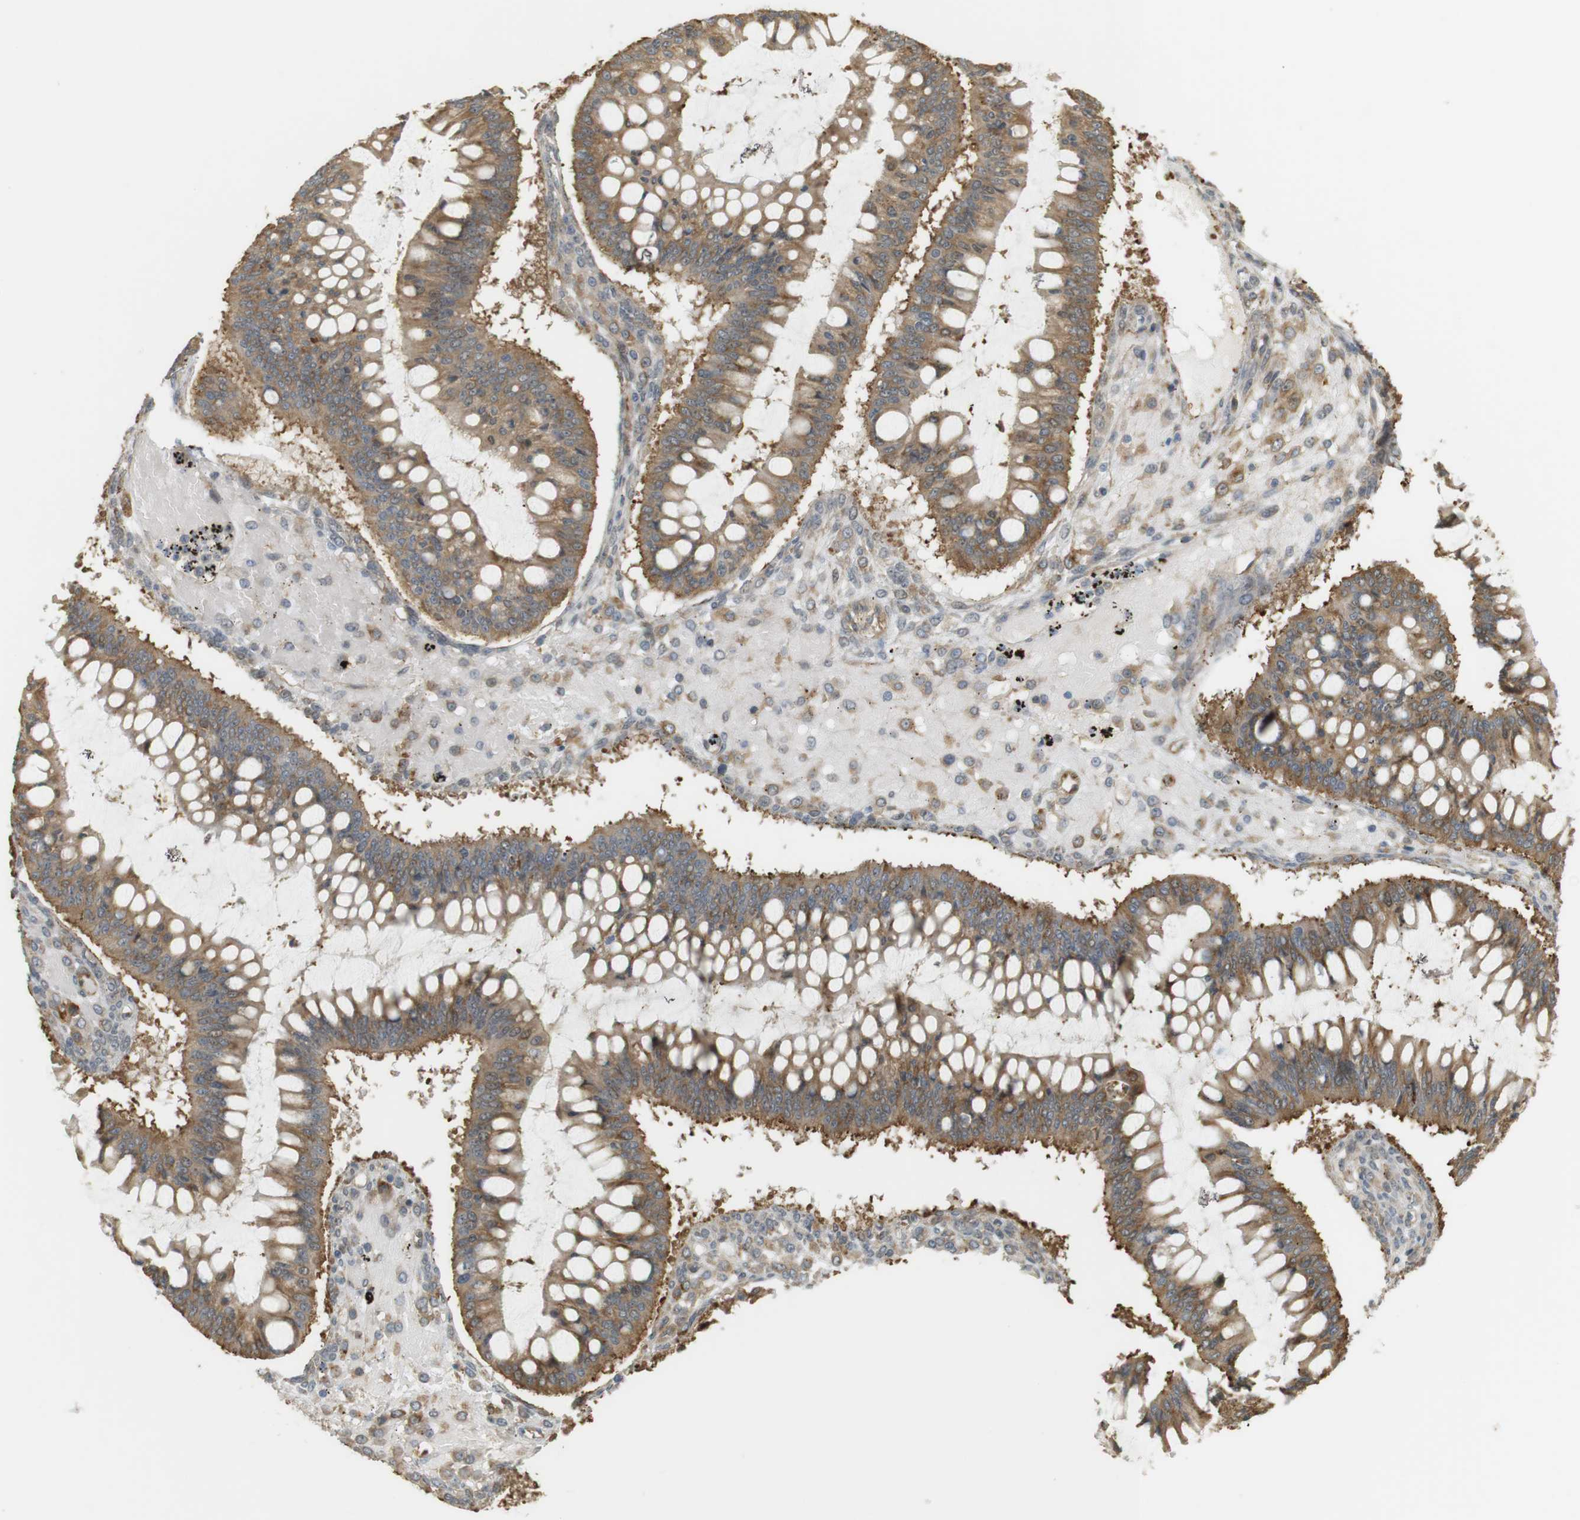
{"staining": {"intensity": "moderate", "quantity": ">75%", "location": "cytoplasmic/membranous,nuclear"}, "tissue": "ovarian cancer", "cell_type": "Tumor cells", "image_type": "cancer", "snomed": [{"axis": "morphology", "description": "Cystadenocarcinoma, mucinous, NOS"}, {"axis": "topography", "description": "Ovary"}], "caption": "Immunohistochemistry (IHC) (DAB) staining of ovarian cancer reveals moderate cytoplasmic/membranous and nuclear protein expression in about >75% of tumor cells.", "gene": "PA2G4", "patient": {"sex": "female", "age": 73}}